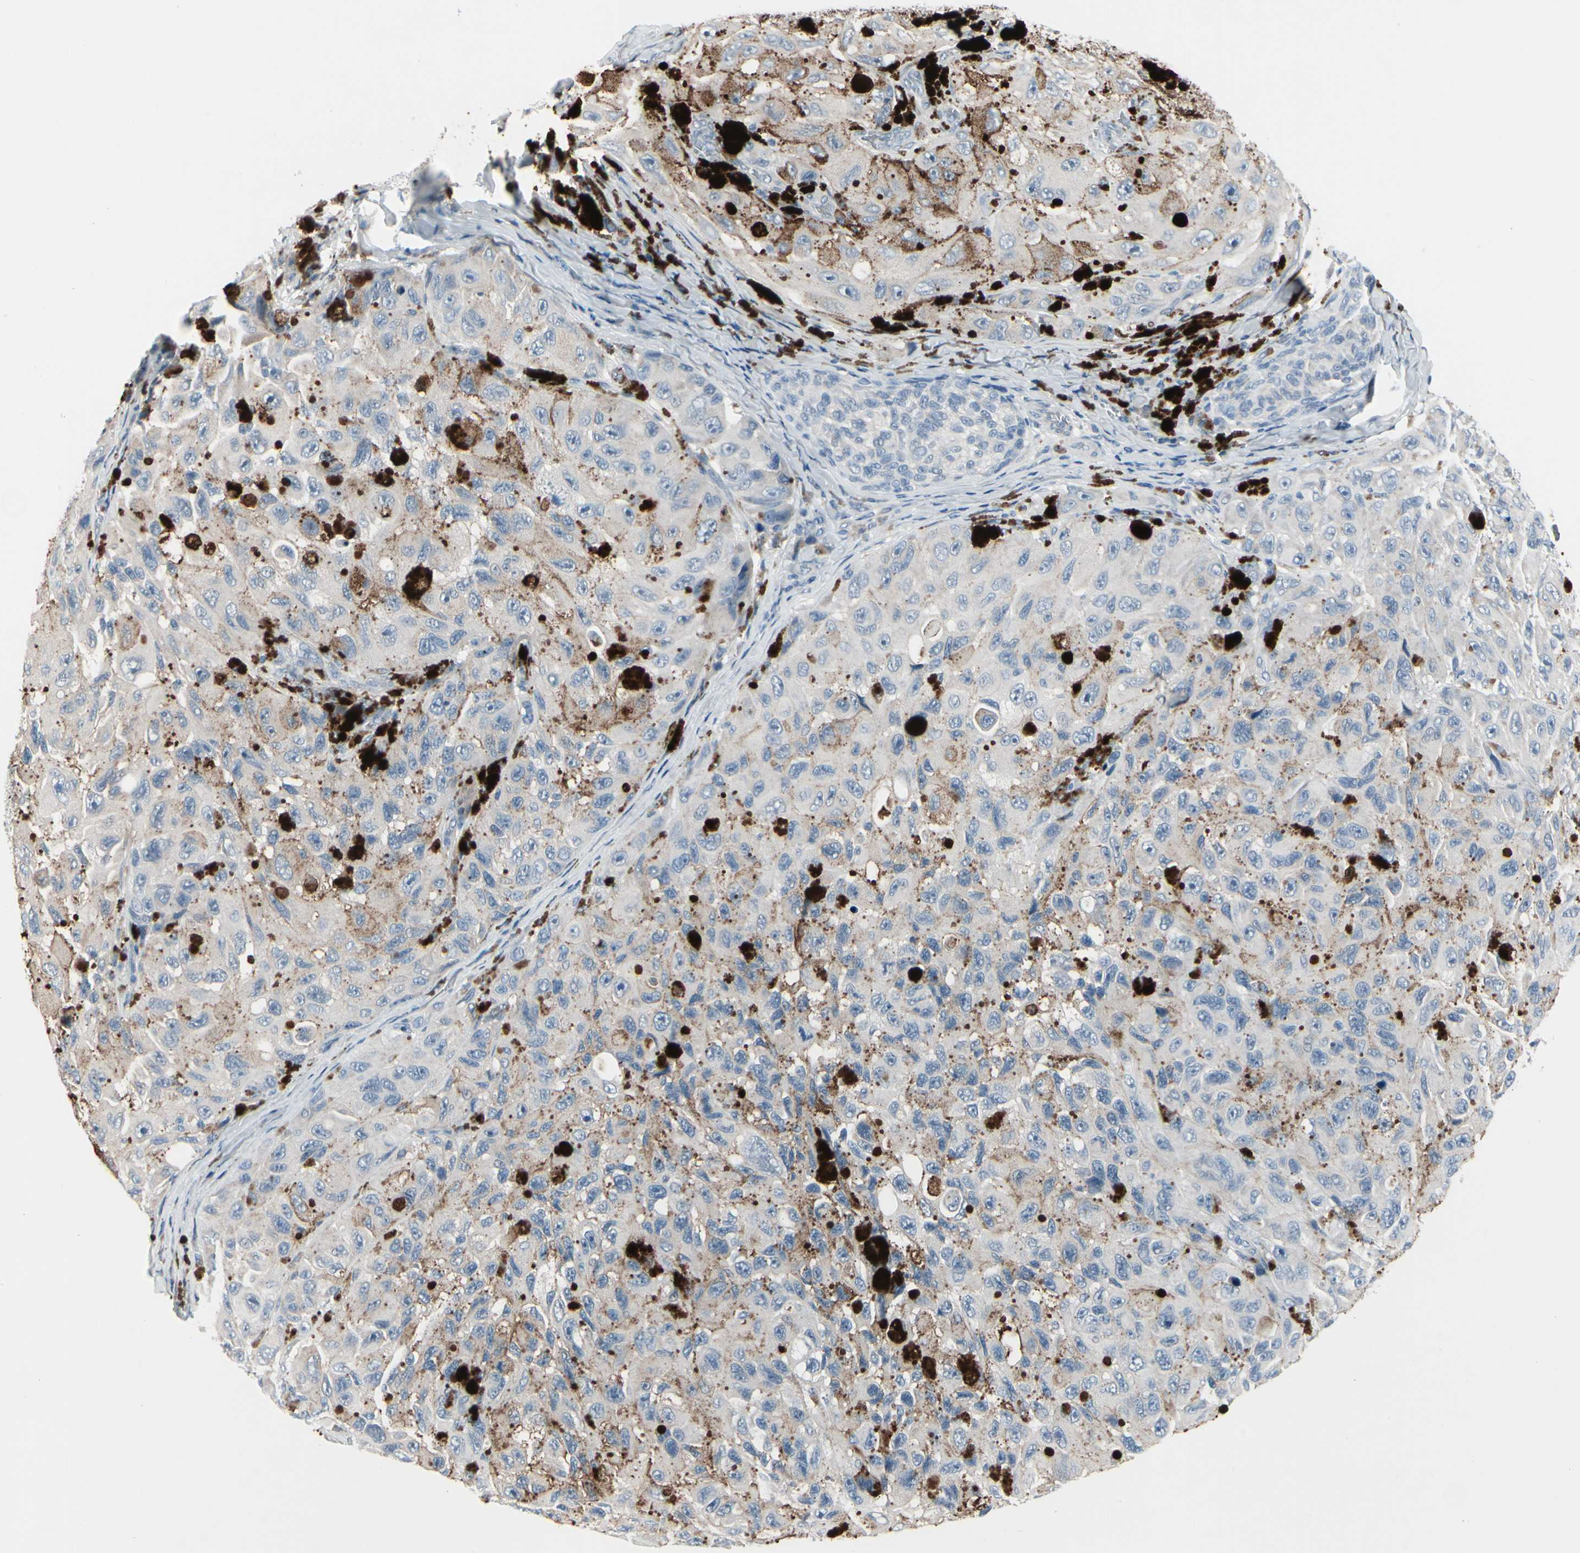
{"staining": {"intensity": "negative", "quantity": "none", "location": "none"}, "tissue": "melanoma", "cell_type": "Tumor cells", "image_type": "cancer", "snomed": [{"axis": "morphology", "description": "Malignant melanoma, NOS"}, {"axis": "topography", "description": "Skin"}], "caption": "There is no significant expression in tumor cells of malignant melanoma. (Brightfield microscopy of DAB (3,3'-diaminobenzidine) immunohistochemistry (IHC) at high magnification).", "gene": "PGR", "patient": {"sex": "female", "age": 73}}